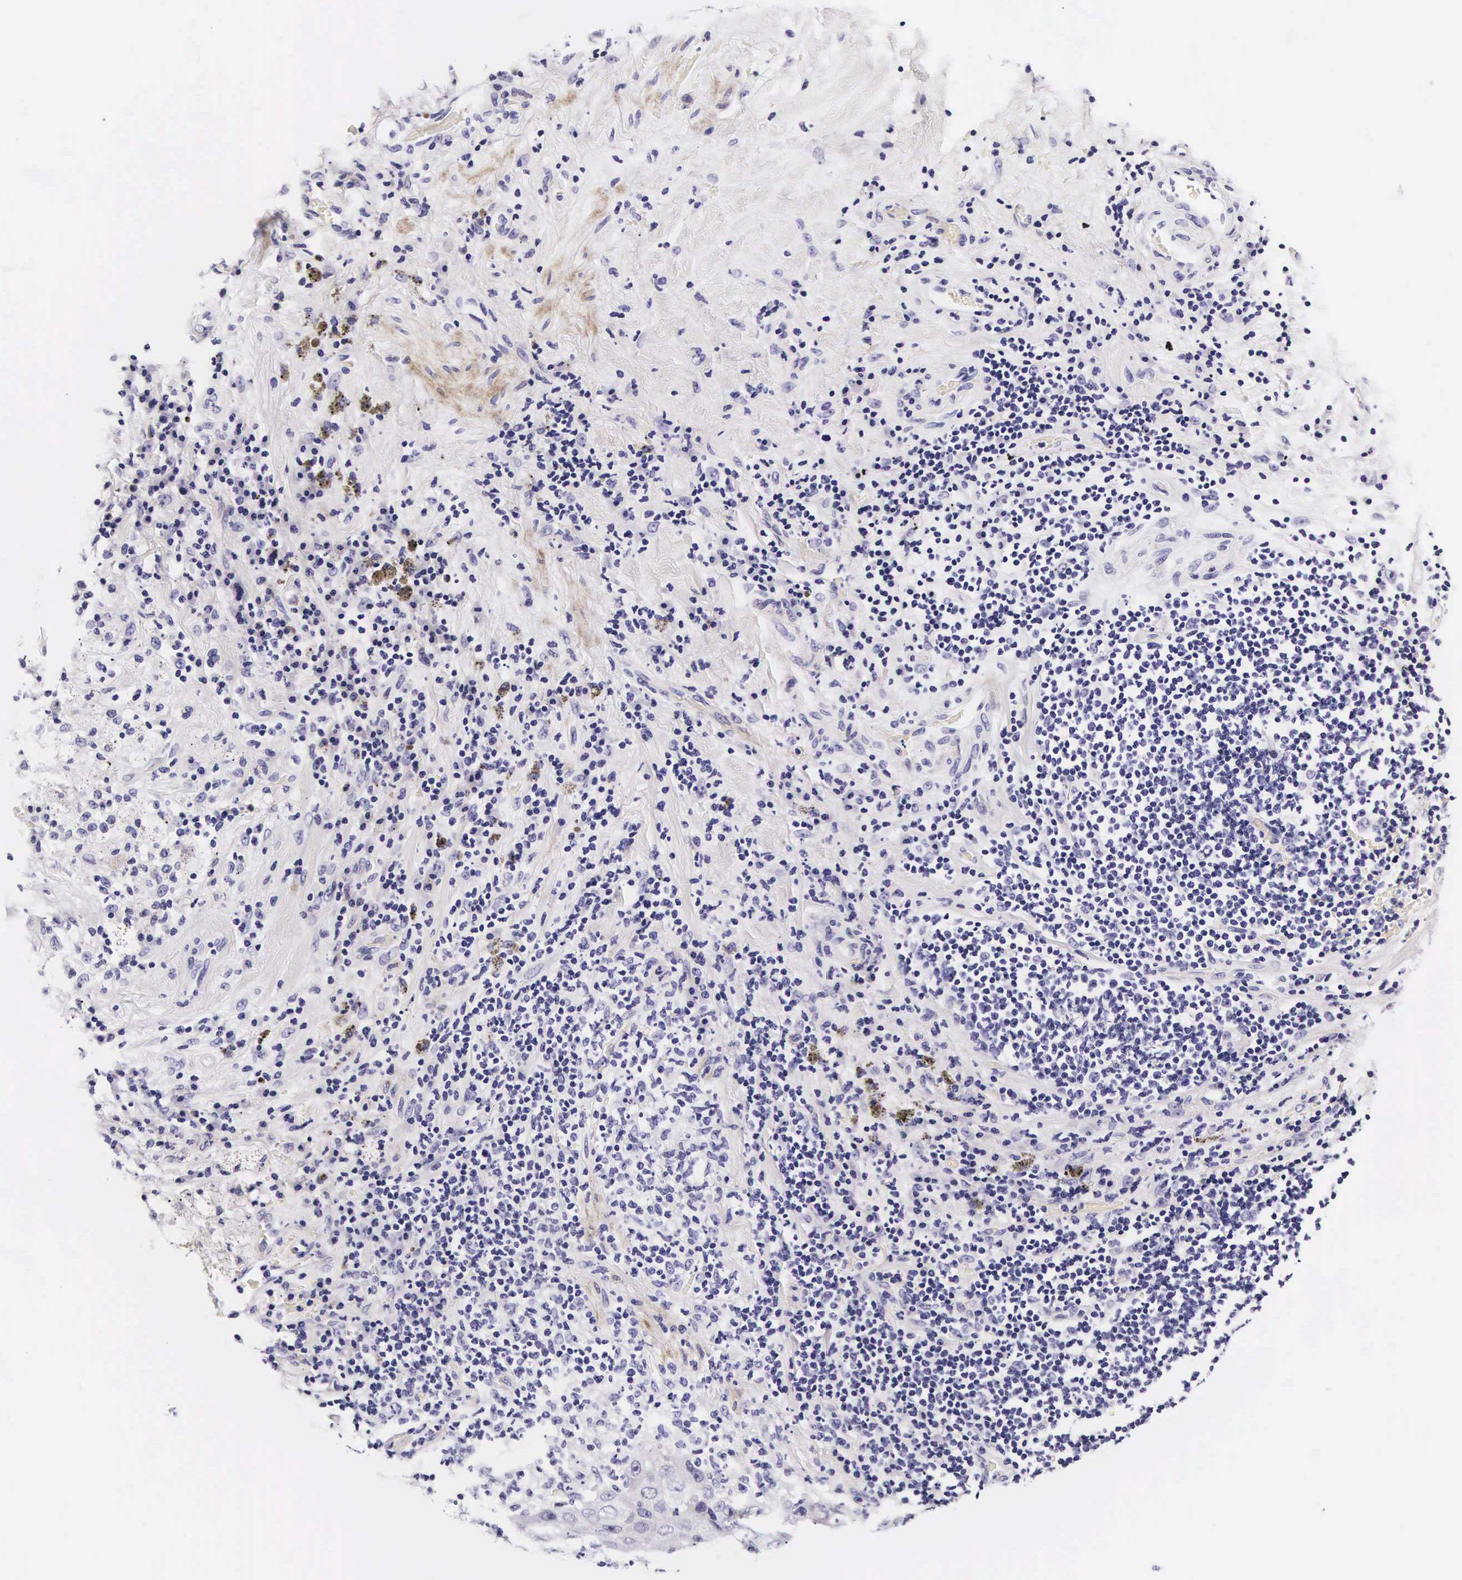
{"staining": {"intensity": "negative", "quantity": "none", "location": "none"}, "tissue": "lung cancer", "cell_type": "Tumor cells", "image_type": "cancer", "snomed": [{"axis": "morphology", "description": "Squamous cell carcinoma, NOS"}, {"axis": "topography", "description": "Lung"}], "caption": "Lung squamous cell carcinoma was stained to show a protein in brown. There is no significant staining in tumor cells. (DAB (3,3'-diaminobenzidine) immunohistochemistry (IHC) with hematoxylin counter stain).", "gene": "UPRT", "patient": {"sex": "male", "age": 64}}